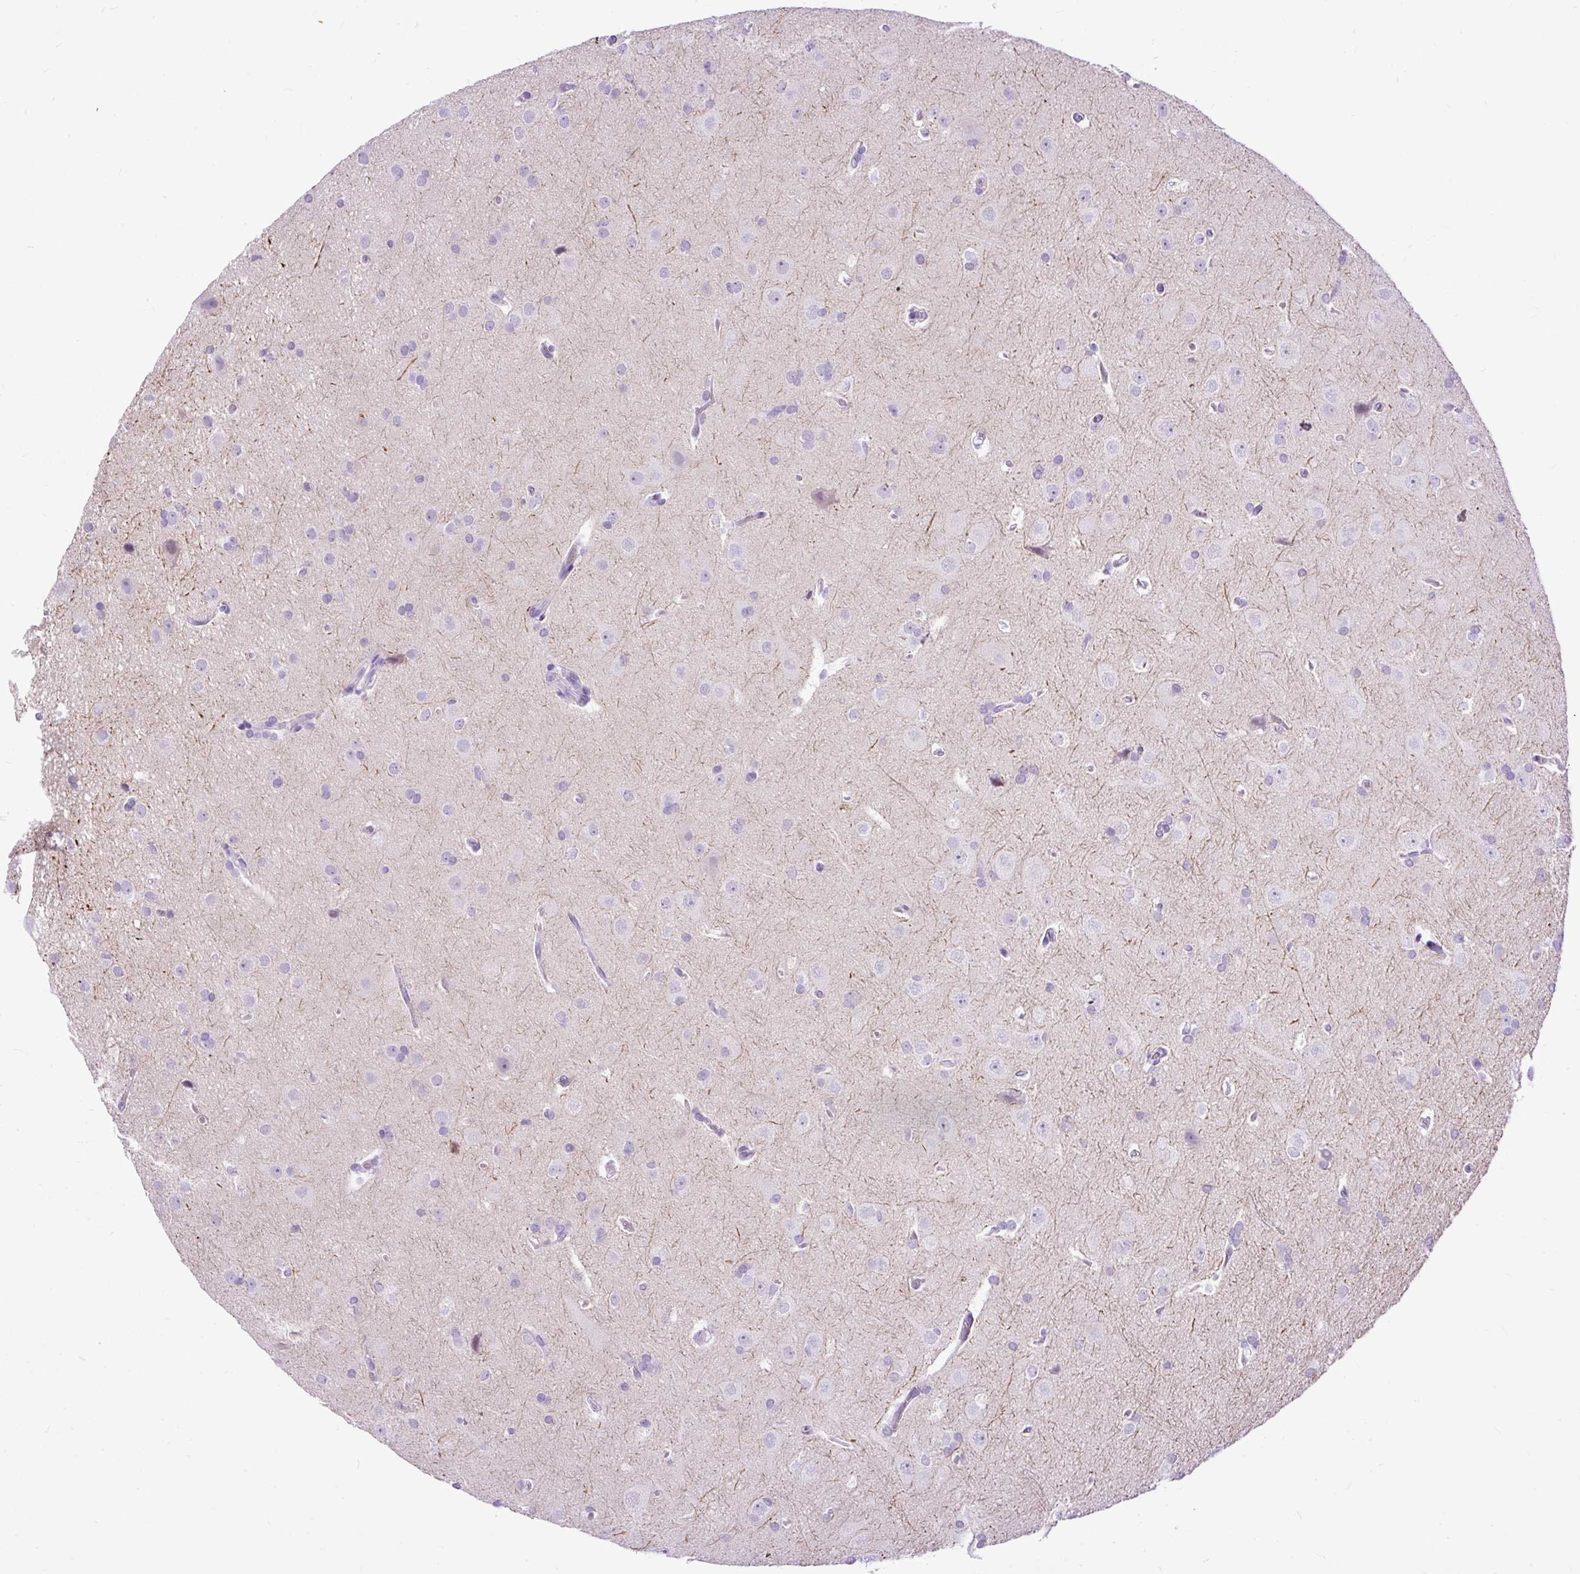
{"staining": {"intensity": "negative", "quantity": "none", "location": "none"}, "tissue": "glioma", "cell_type": "Tumor cells", "image_type": "cancer", "snomed": [{"axis": "morphology", "description": "Glioma, malignant, Low grade"}, {"axis": "topography", "description": "Brain"}], "caption": "IHC image of human glioma stained for a protein (brown), which displays no expression in tumor cells.", "gene": "ZNF256", "patient": {"sex": "female", "age": 34}}